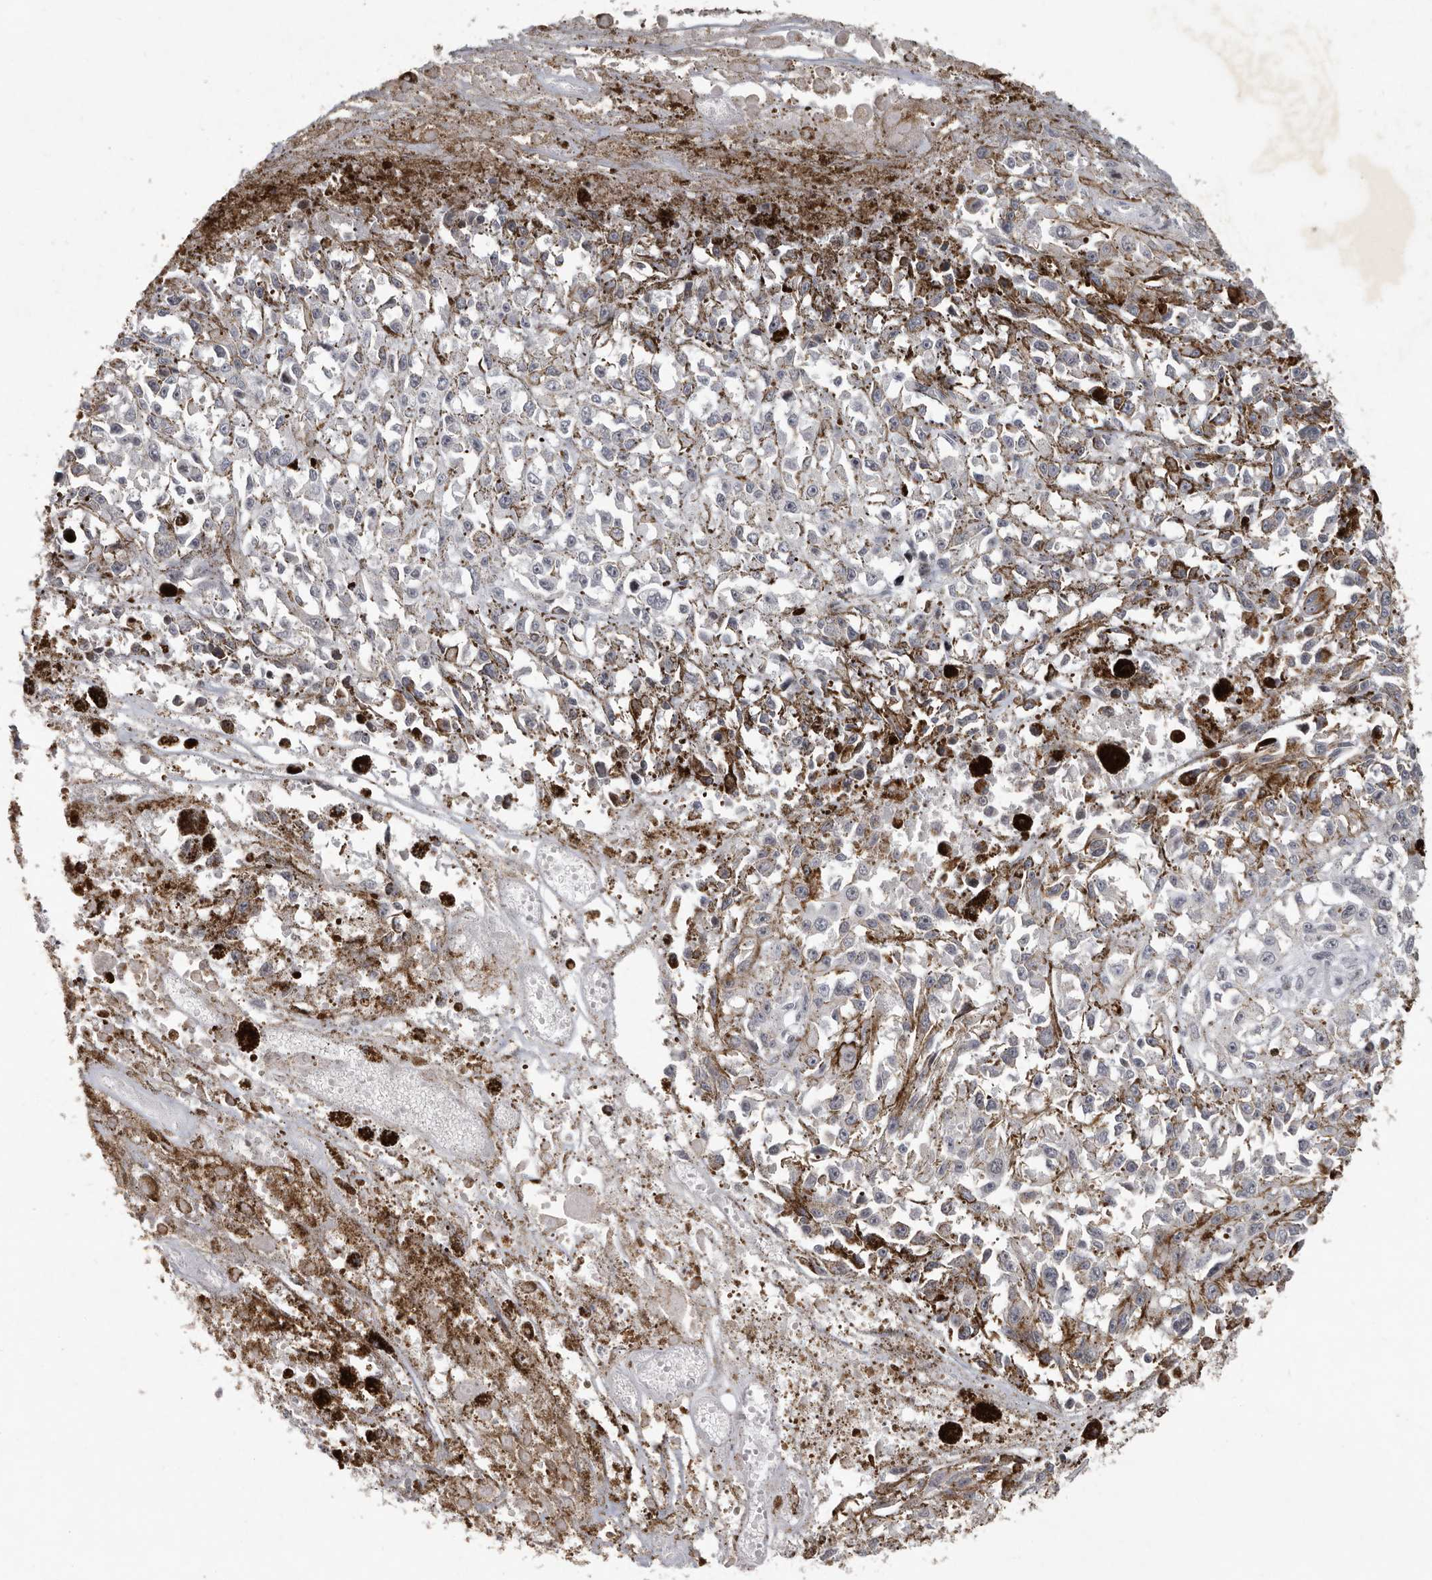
{"staining": {"intensity": "negative", "quantity": "none", "location": "none"}, "tissue": "melanoma", "cell_type": "Tumor cells", "image_type": "cancer", "snomed": [{"axis": "morphology", "description": "Malignant melanoma, Metastatic site"}, {"axis": "topography", "description": "Lymph node"}], "caption": "Immunohistochemistry histopathology image of melanoma stained for a protein (brown), which exhibits no positivity in tumor cells. (DAB IHC with hematoxylin counter stain).", "gene": "WDR45", "patient": {"sex": "male", "age": 59}}